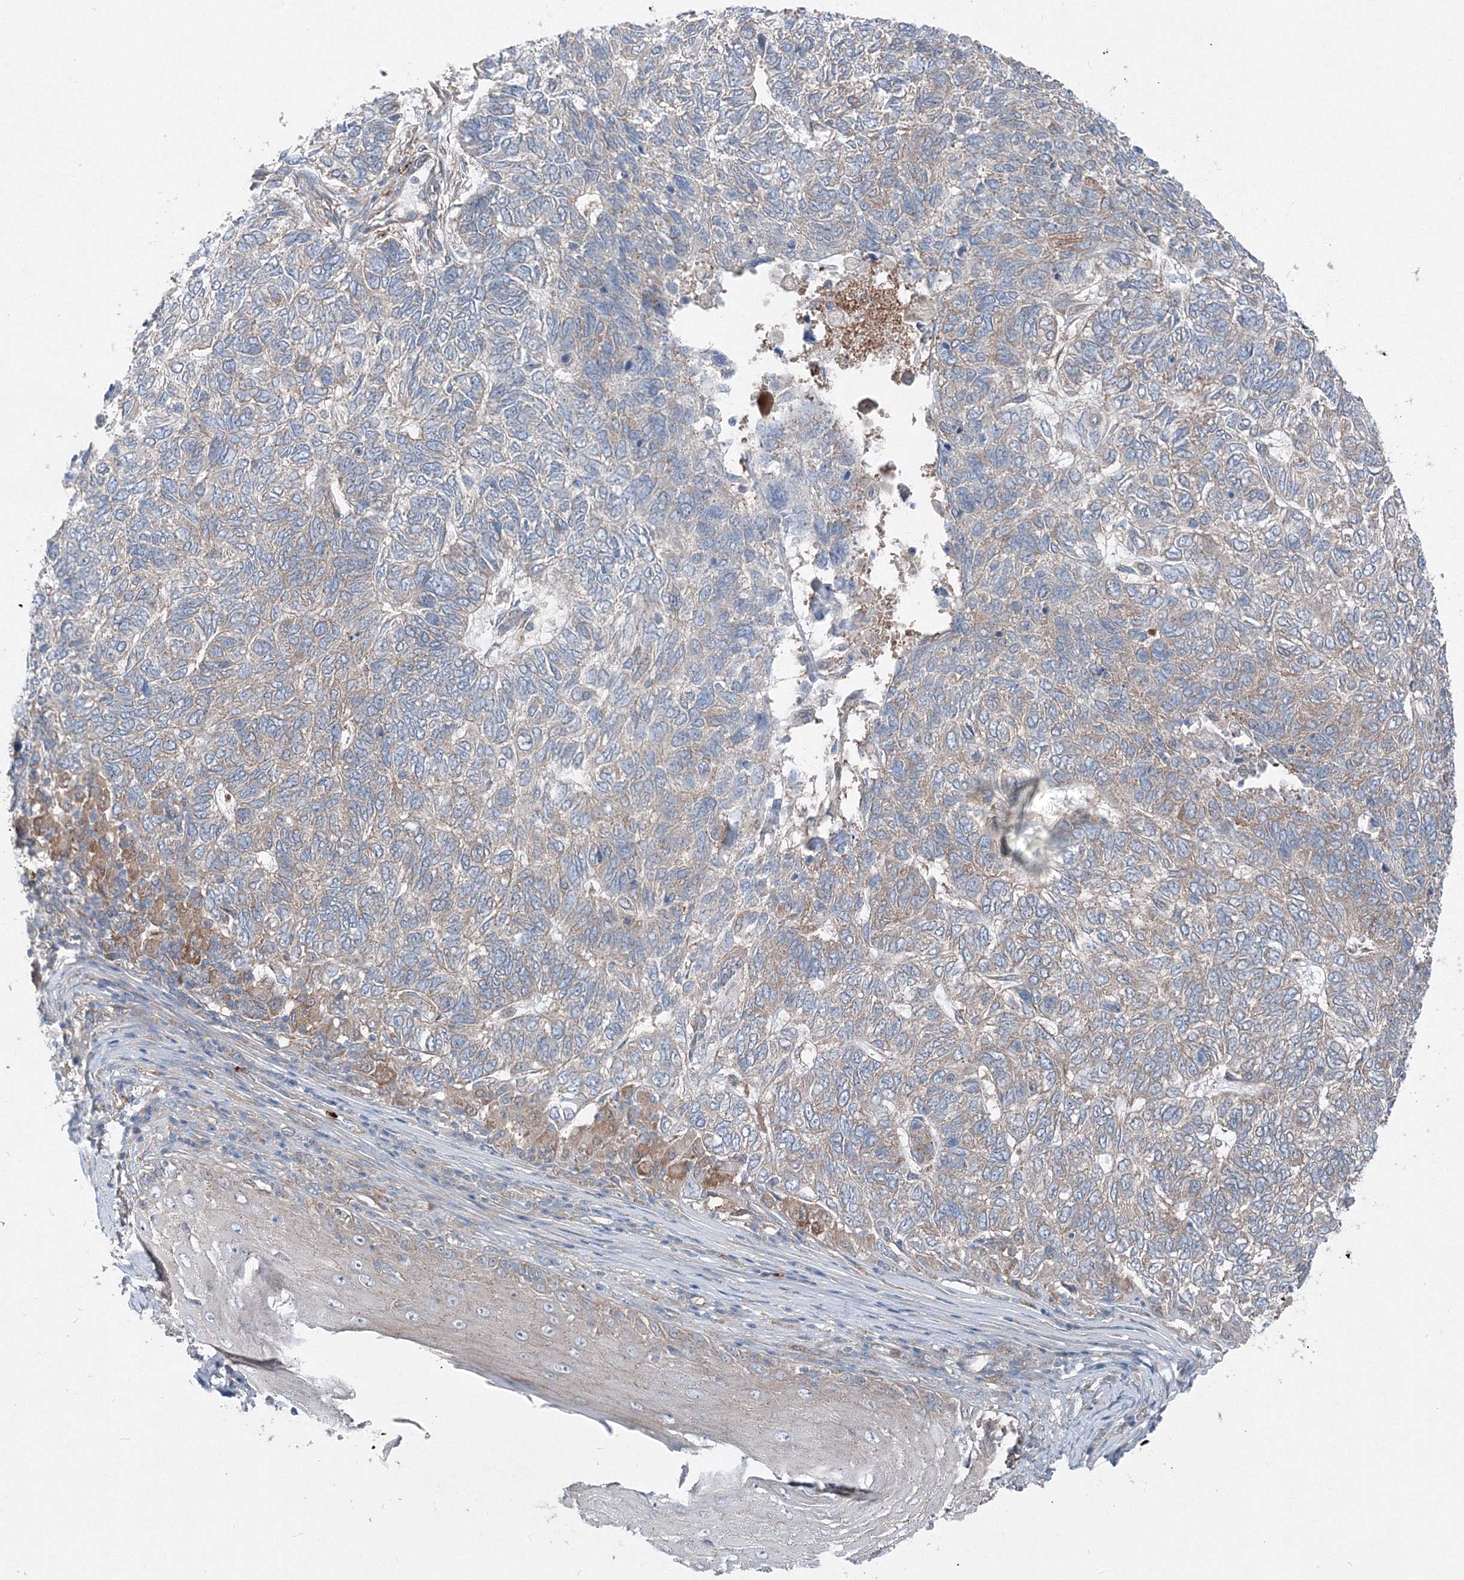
{"staining": {"intensity": "weak", "quantity": "25%-75%", "location": "cytoplasmic/membranous"}, "tissue": "skin cancer", "cell_type": "Tumor cells", "image_type": "cancer", "snomed": [{"axis": "morphology", "description": "Basal cell carcinoma"}, {"axis": "topography", "description": "Skin"}], "caption": "The micrograph demonstrates immunohistochemical staining of skin basal cell carcinoma. There is weak cytoplasmic/membranous expression is present in about 25%-75% of tumor cells.", "gene": "TPRKB", "patient": {"sex": "female", "age": 65}}